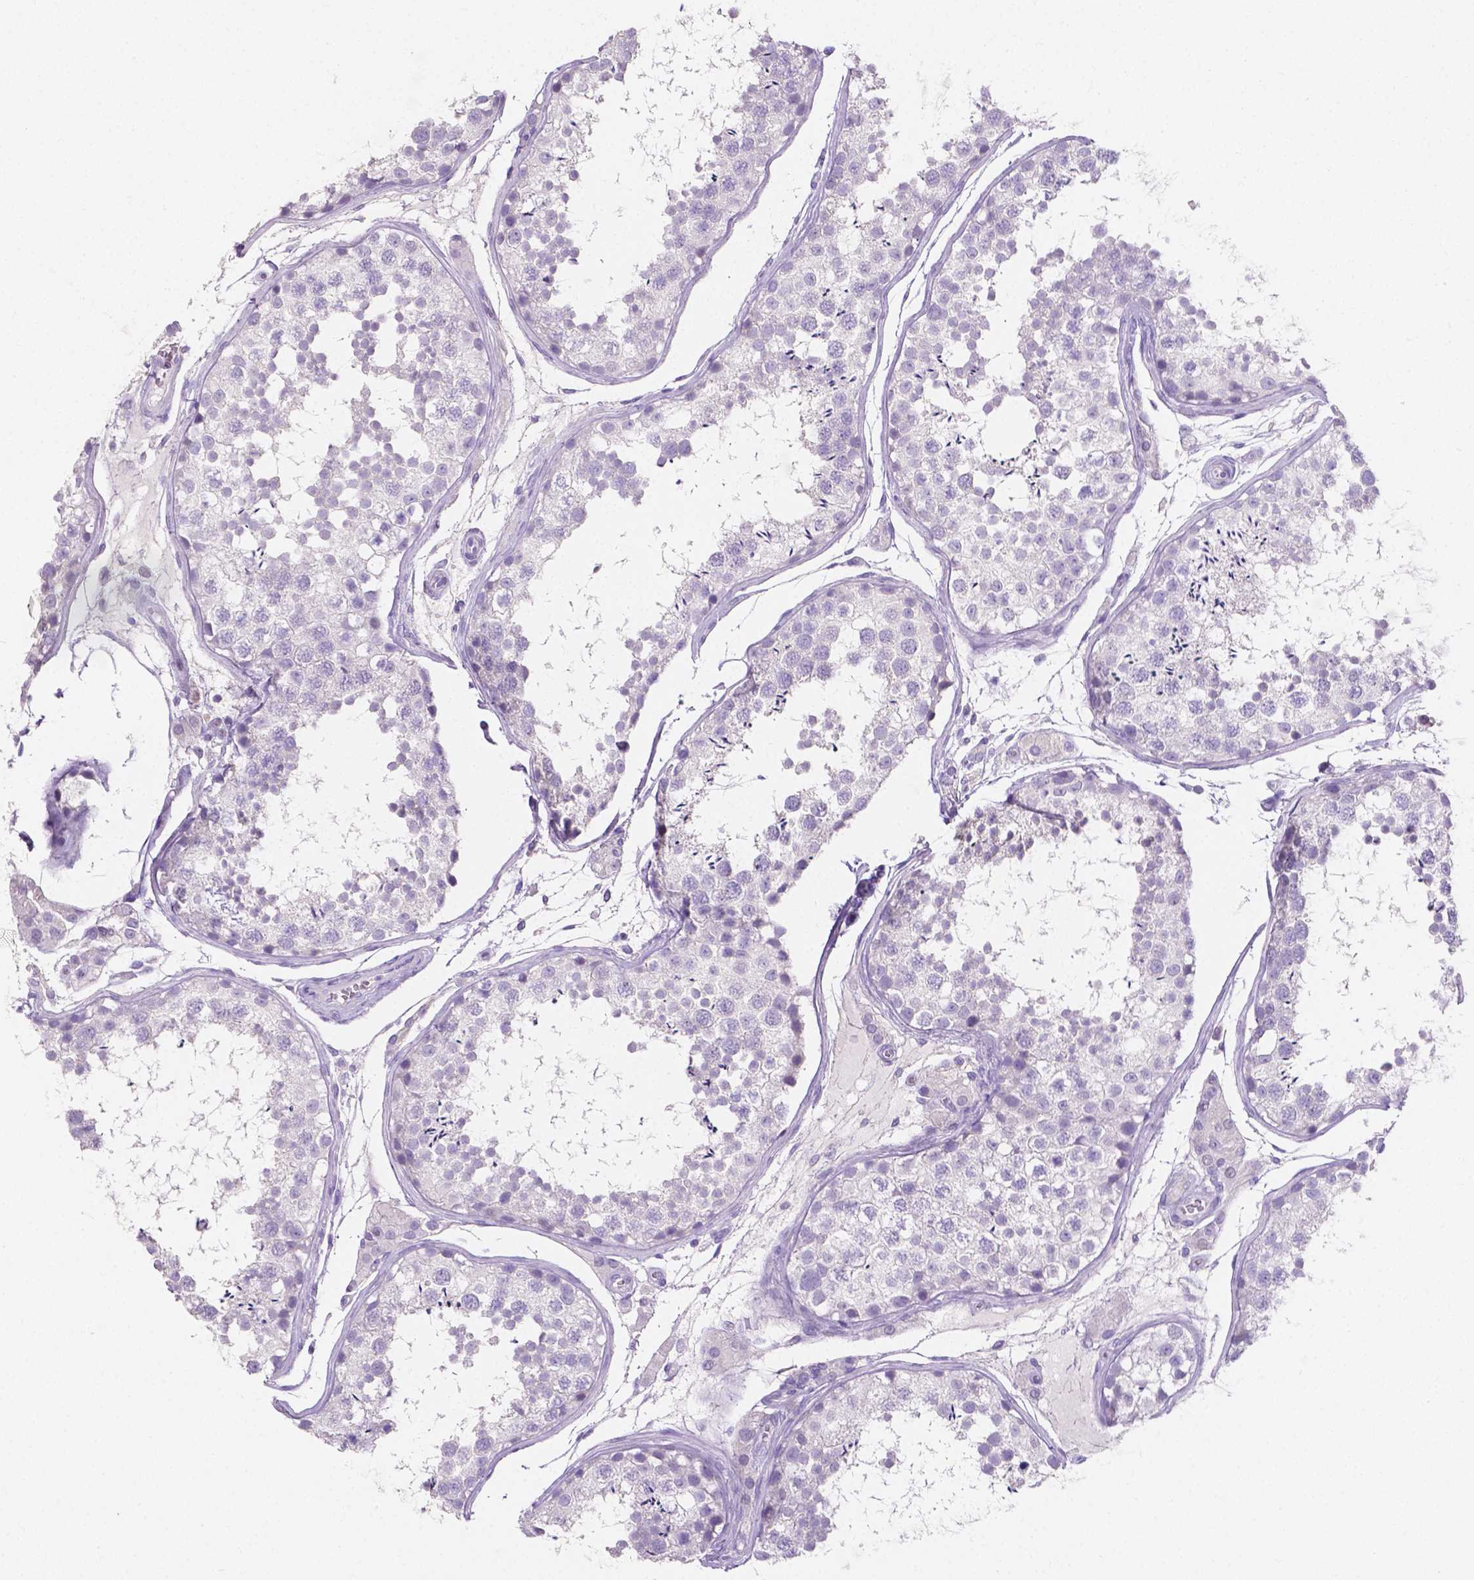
{"staining": {"intensity": "negative", "quantity": "none", "location": "none"}, "tissue": "testis", "cell_type": "Cells in seminiferous ducts", "image_type": "normal", "snomed": [{"axis": "morphology", "description": "Normal tissue, NOS"}, {"axis": "topography", "description": "Testis"}], "caption": "Immunohistochemistry of benign human testis exhibits no positivity in cells in seminiferous ducts.", "gene": "SLC22A2", "patient": {"sex": "male", "age": 29}}